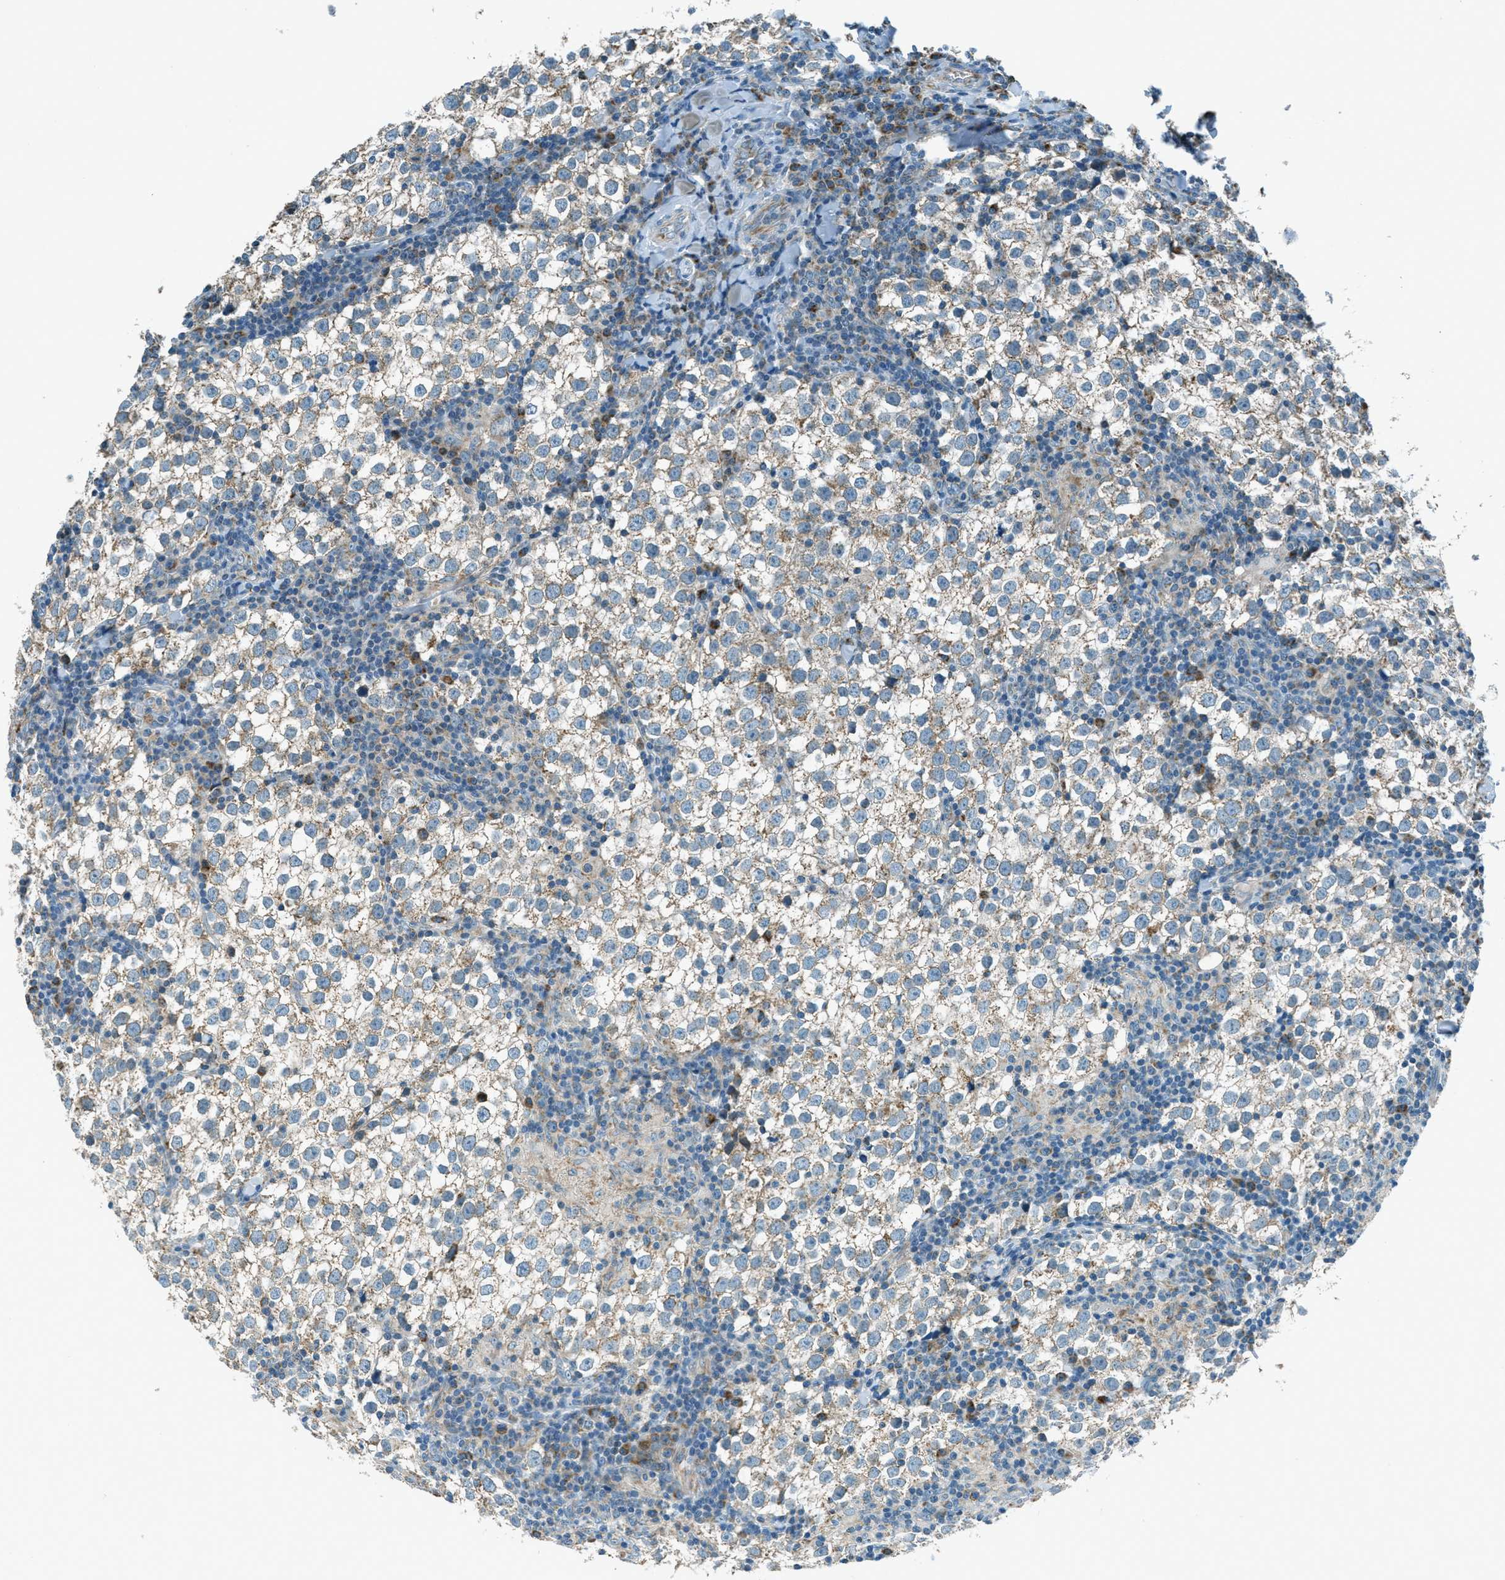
{"staining": {"intensity": "weak", "quantity": "<25%", "location": "cytoplasmic/membranous"}, "tissue": "testis cancer", "cell_type": "Tumor cells", "image_type": "cancer", "snomed": [{"axis": "morphology", "description": "Seminoma, NOS"}, {"axis": "morphology", "description": "Carcinoma, Embryonal, NOS"}, {"axis": "topography", "description": "Testis"}], "caption": "DAB immunohistochemical staining of human testis cancer shows no significant positivity in tumor cells.", "gene": "CHST15", "patient": {"sex": "male", "age": 36}}